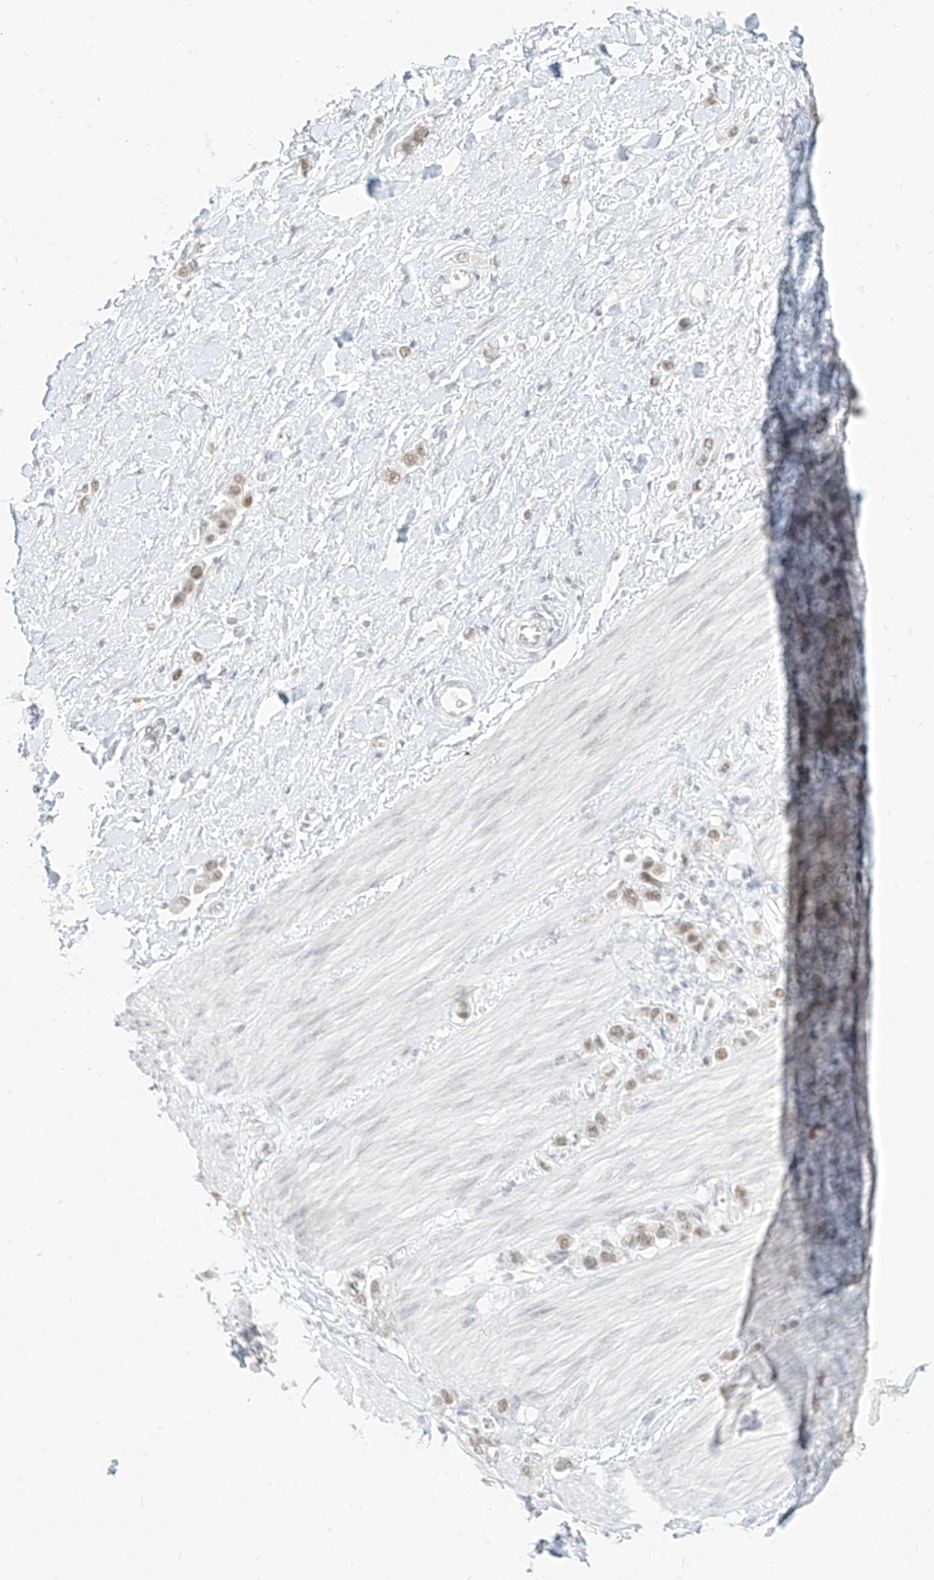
{"staining": {"intensity": "weak", "quantity": ">75%", "location": "nuclear"}, "tissue": "stomach cancer", "cell_type": "Tumor cells", "image_type": "cancer", "snomed": [{"axis": "morphology", "description": "Normal tissue, NOS"}, {"axis": "morphology", "description": "Adenocarcinoma, NOS"}, {"axis": "topography", "description": "Stomach, upper"}, {"axis": "topography", "description": "Stomach"}], "caption": "Brown immunohistochemical staining in human stomach adenocarcinoma reveals weak nuclear positivity in approximately >75% of tumor cells.", "gene": "SUPT5H", "patient": {"sex": "female", "age": 65}}